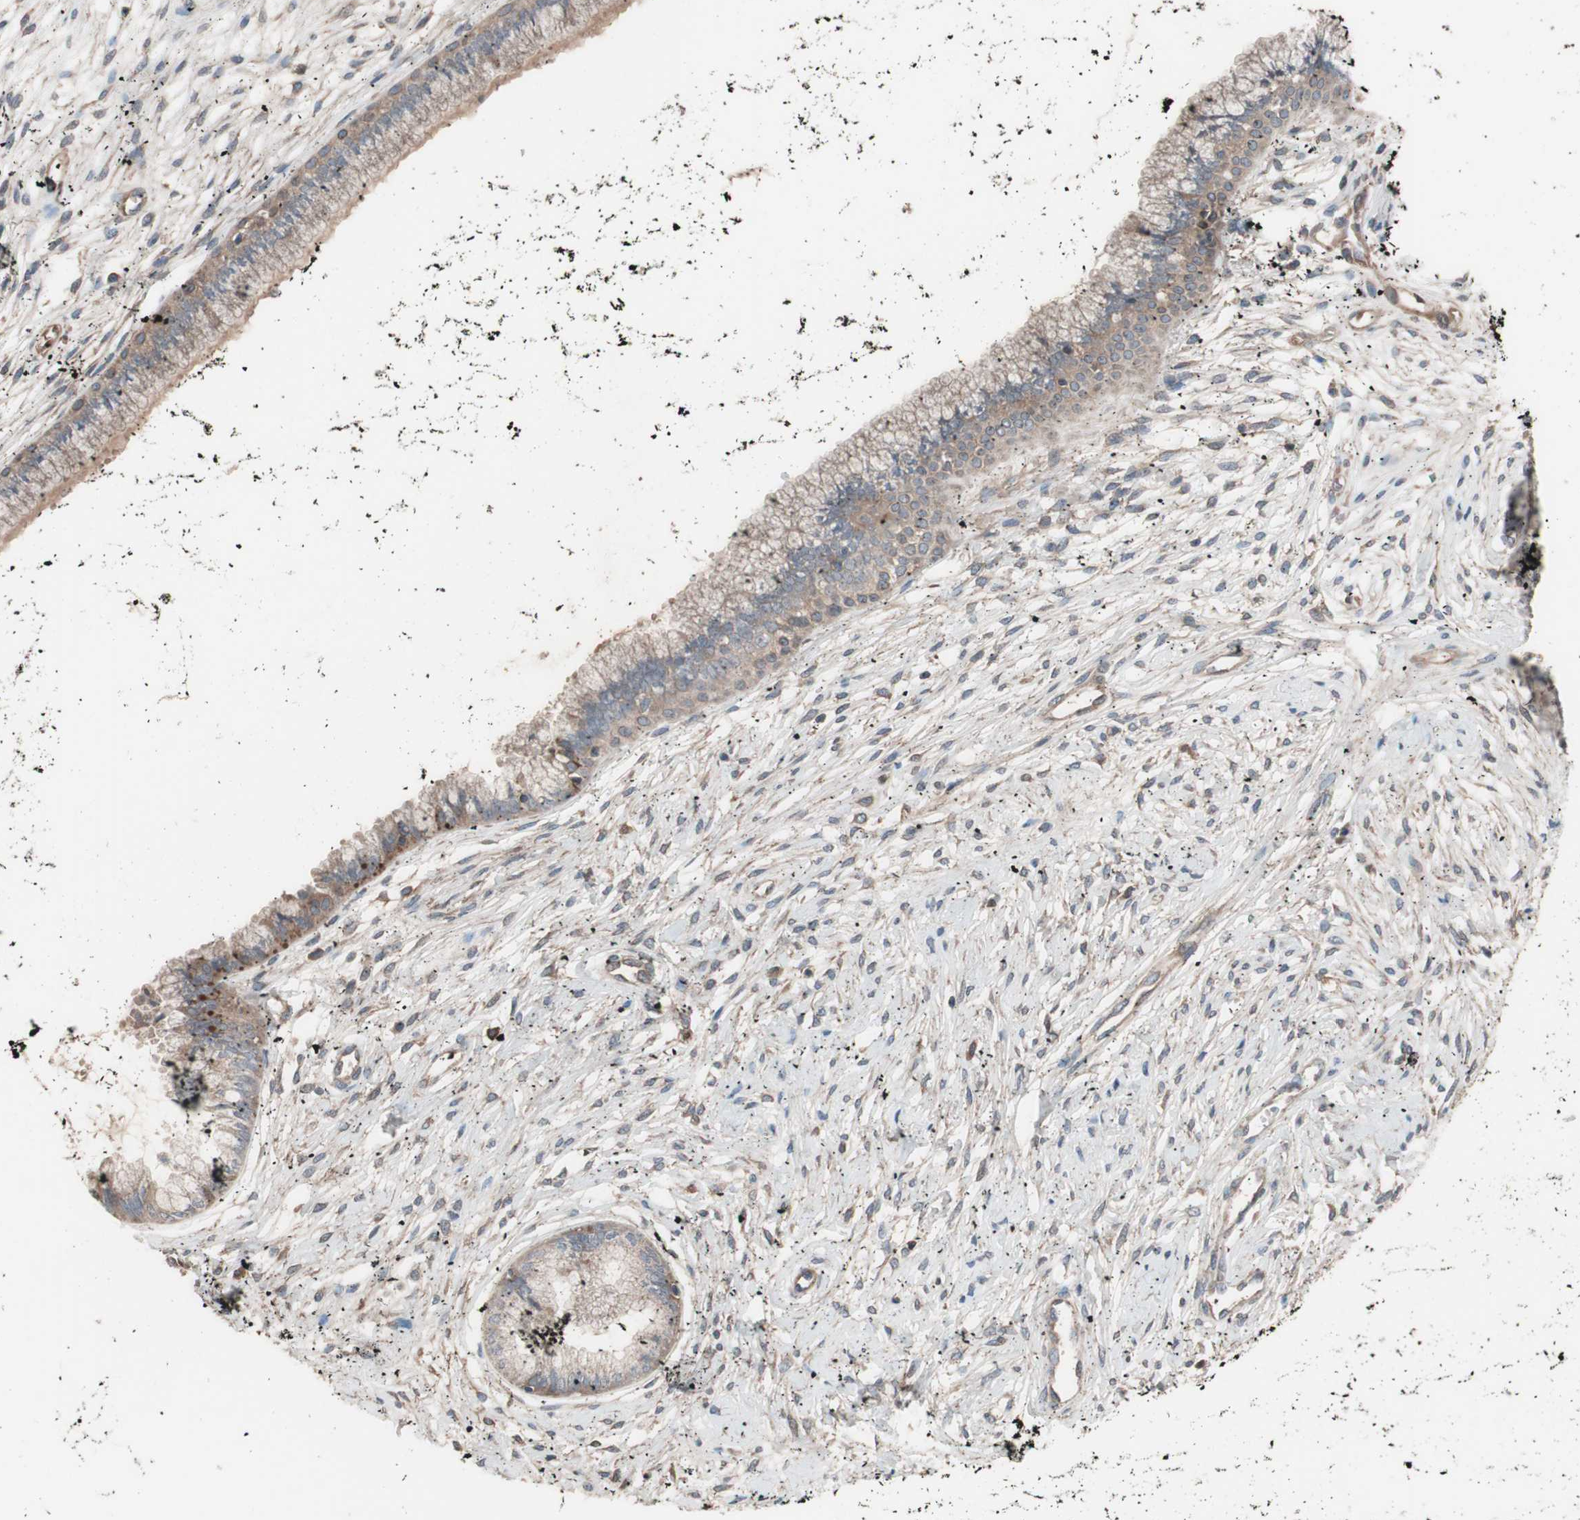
{"staining": {"intensity": "moderate", "quantity": ">75%", "location": "cytoplasmic/membranous"}, "tissue": "cervix", "cell_type": "Glandular cells", "image_type": "normal", "snomed": [{"axis": "morphology", "description": "Normal tissue, NOS"}, {"axis": "topography", "description": "Cervix"}], "caption": "Glandular cells exhibit medium levels of moderate cytoplasmic/membranous expression in approximately >75% of cells in benign cervix.", "gene": "SDC4", "patient": {"sex": "female", "age": 39}}